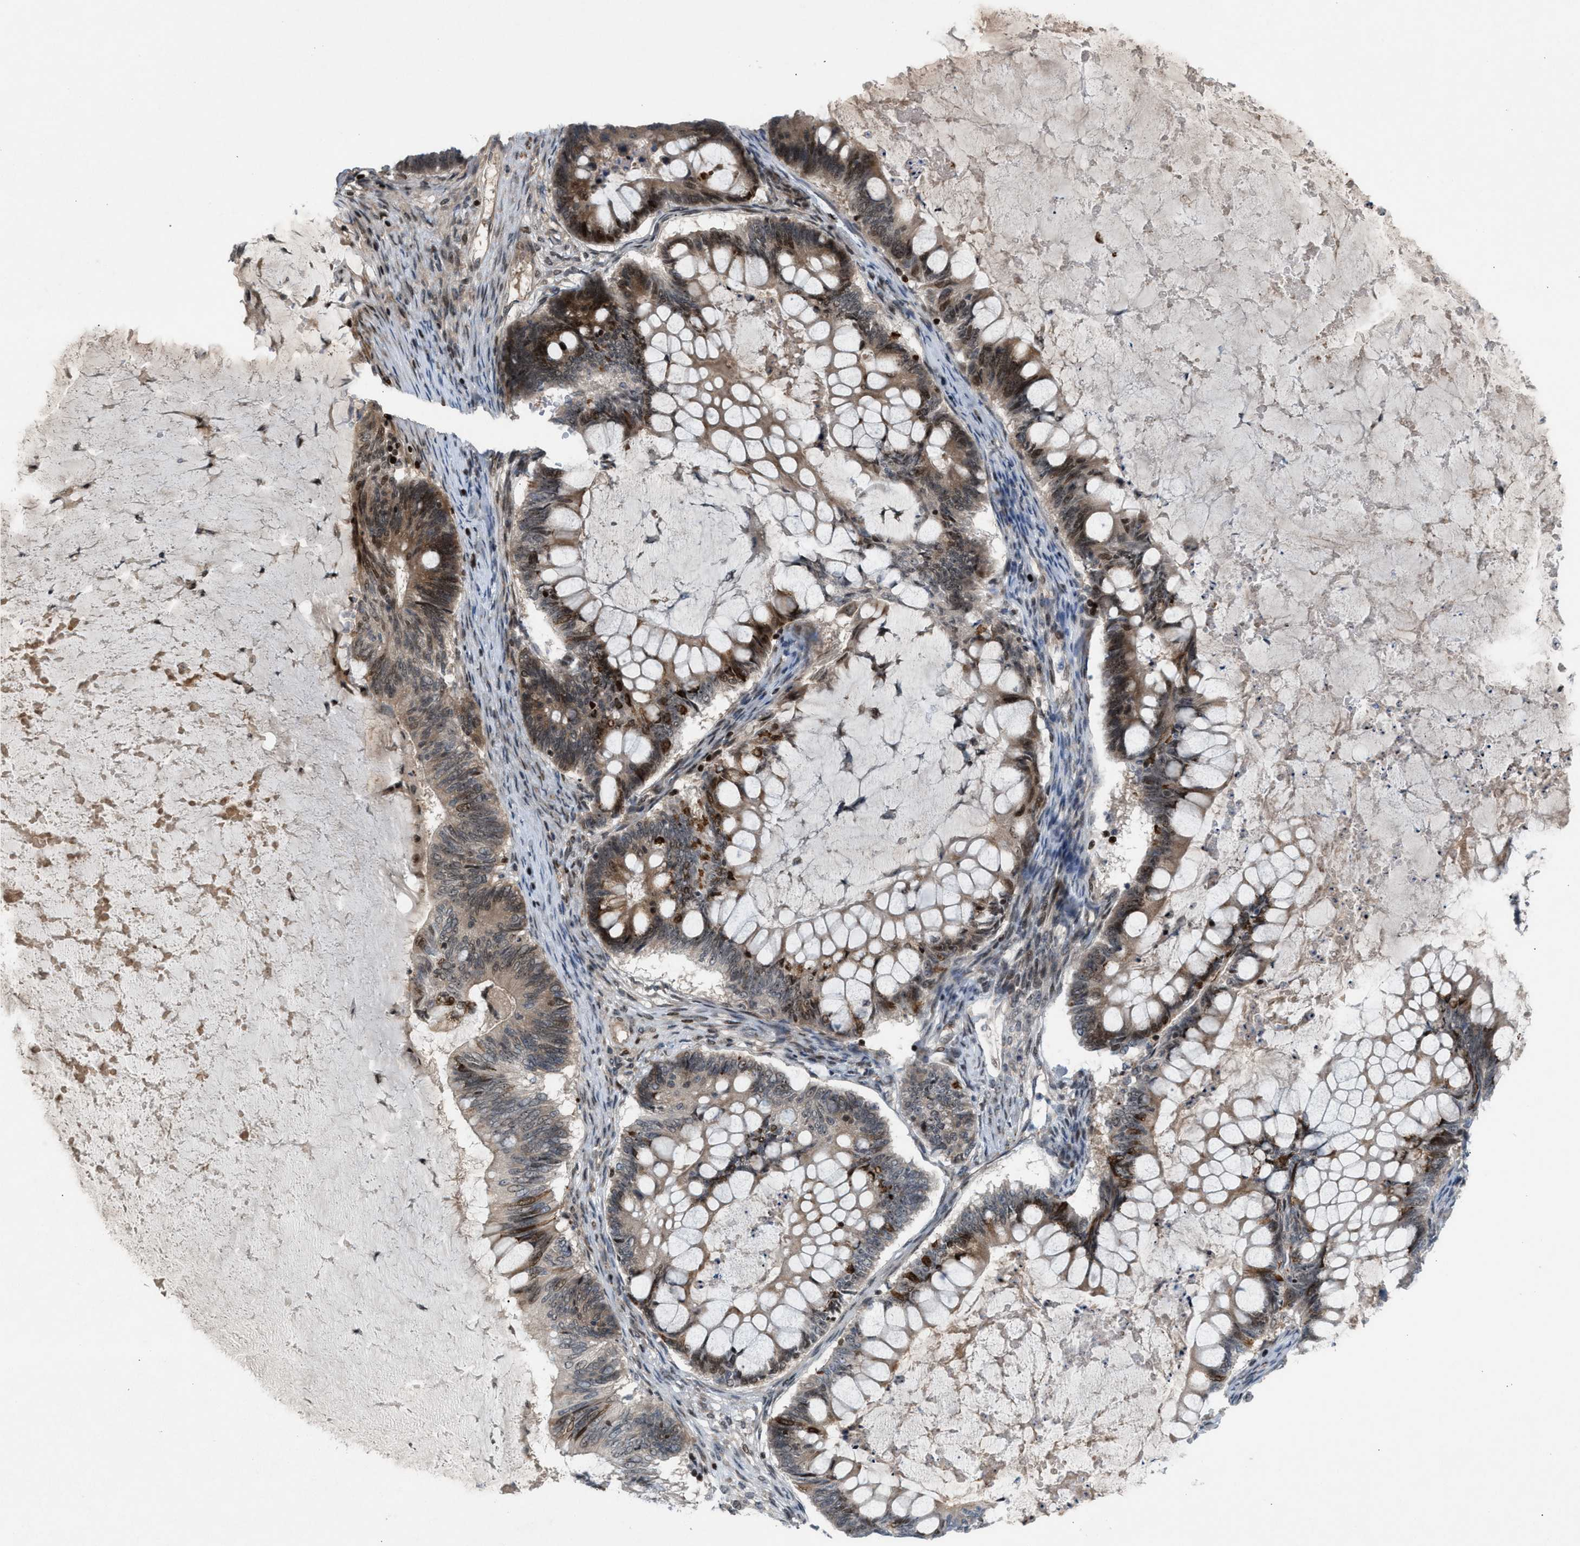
{"staining": {"intensity": "weak", "quantity": ">75%", "location": "cytoplasmic/membranous"}, "tissue": "ovarian cancer", "cell_type": "Tumor cells", "image_type": "cancer", "snomed": [{"axis": "morphology", "description": "Cystadenocarcinoma, mucinous, NOS"}, {"axis": "topography", "description": "Ovary"}], "caption": "Ovarian cancer (mucinous cystadenocarcinoma) was stained to show a protein in brown. There is low levels of weak cytoplasmic/membranous positivity in approximately >75% of tumor cells.", "gene": "ZNF276", "patient": {"sex": "female", "age": 61}}